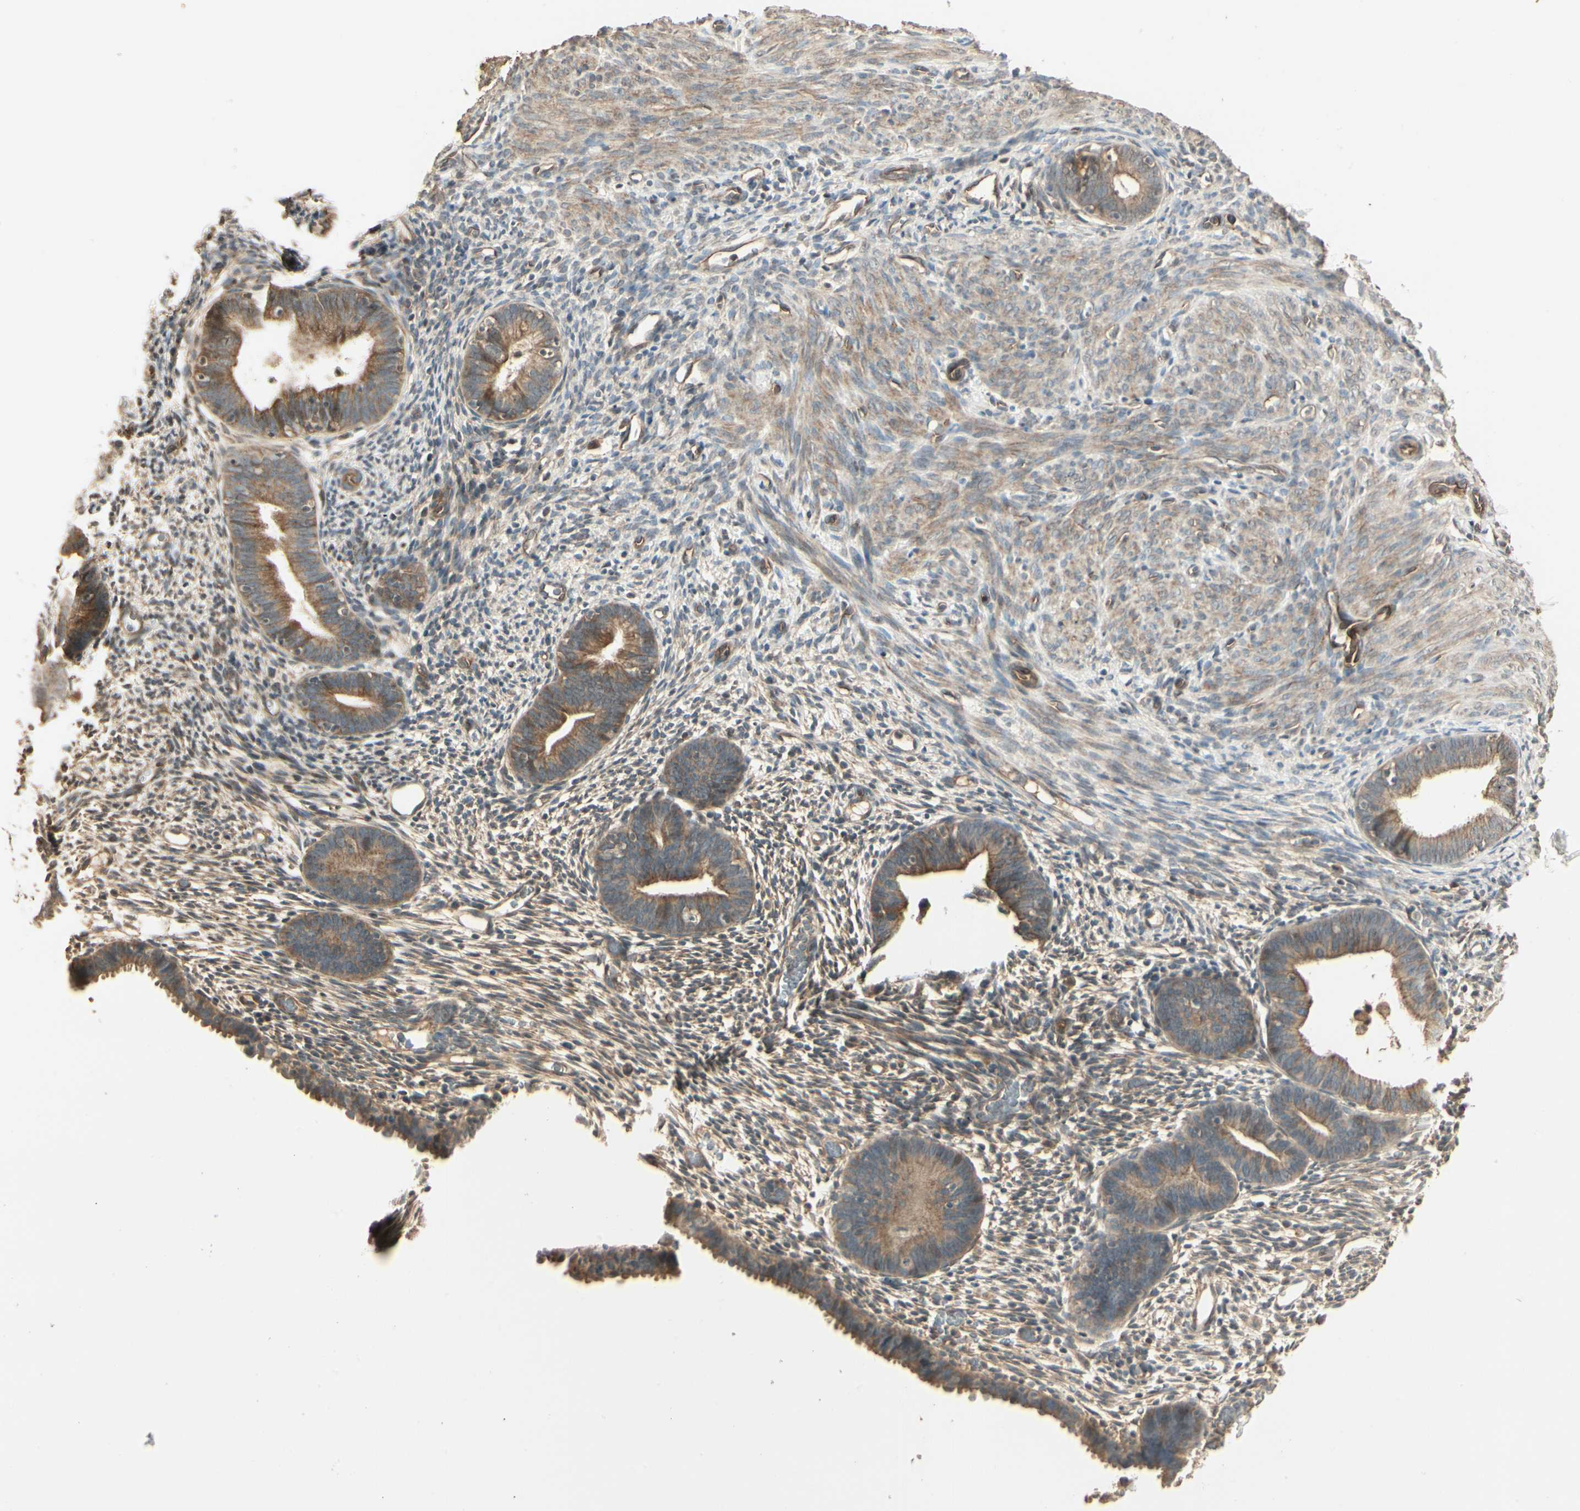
{"staining": {"intensity": "moderate", "quantity": "<25%", "location": "cytoplasmic/membranous"}, "tissue": "endometrium", "cell_type": "Cells in endometrial stroma", "image_type": "normal", "snomed": [{"axis": "morphology", "description": "Normal tissue, NOS"}, {"axis": "morphology", "description": "Atrophy, NOS"}, {"axis": "topography", "description": "Uterus"}, {"axis": "topography", "description": "Endometrium"}], "caption": "About <25% of cells in endometrial stroma in normal human endometrium display moderate cytoplasmic/membranous protein staining as visualized by brown immunohistochemical staining.", "gene": "RNF180", "patient": {"sex": "female", "age": 68}}